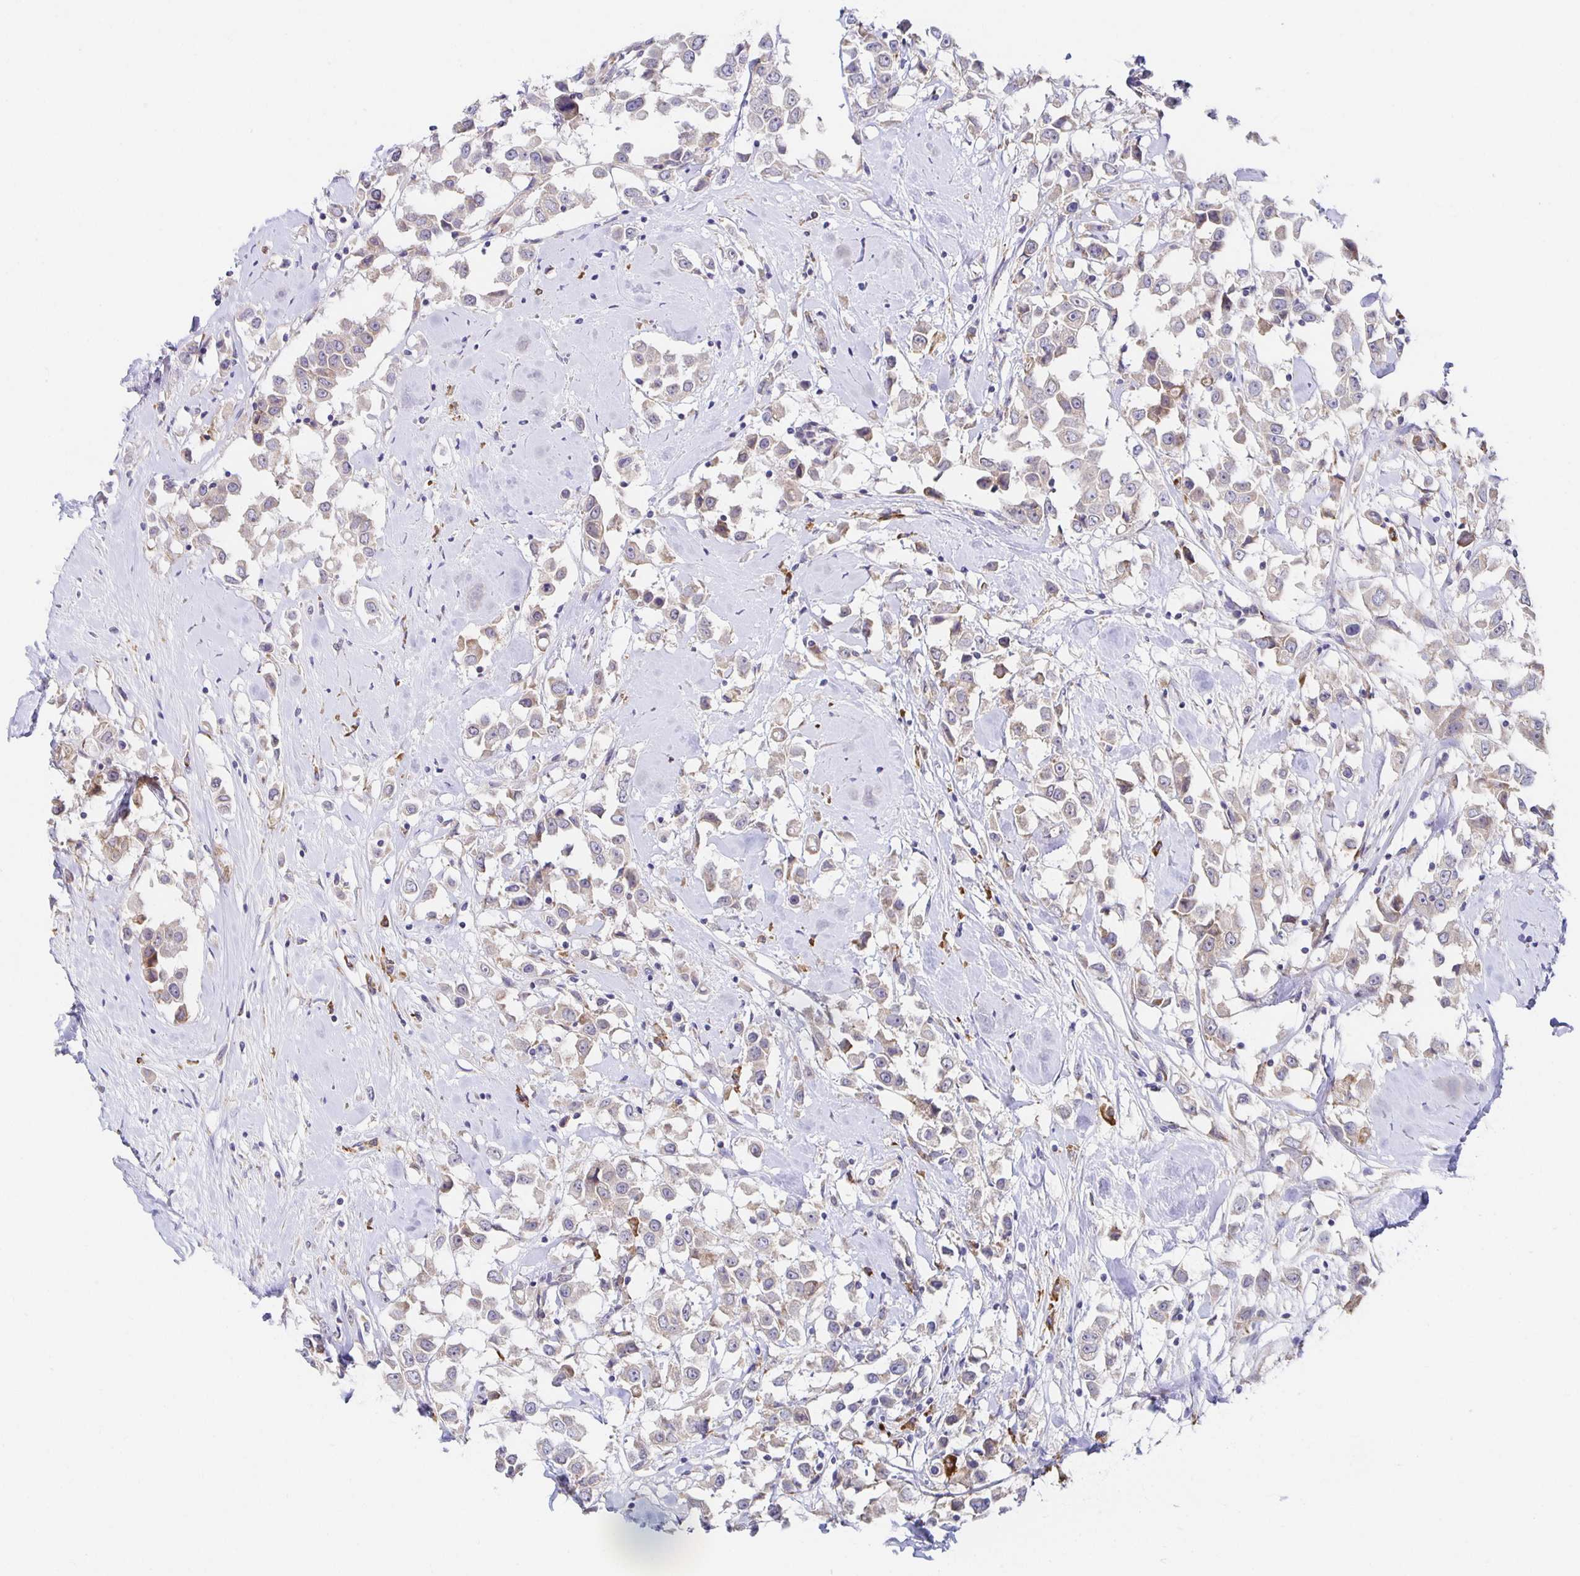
{"staining": {"intensity": "weak", "quantity": "<25%", "location": "cytoplasmic/membranous"}, "tissue": "breast cancer", "cell_type": "Tumor cells", "image_type": "cancer", "snomed": [{"axis": "morphology", "description": "Duct carcinoma"}, {"axis": "topography", "description": "Breast"}], "caption": "A high-resolution micrograph shows IHC staining of breast cancer (invasive ductal carcinoma), which displays no significant expression in tumor cells. The staining was performed using DAB to visualize the protein expression in brown, while the nuclei were stained in blue with hematoxylin (Magnification: 20x).", "gene": "BAD", "patient": {"sex": "female", "age": 61}}